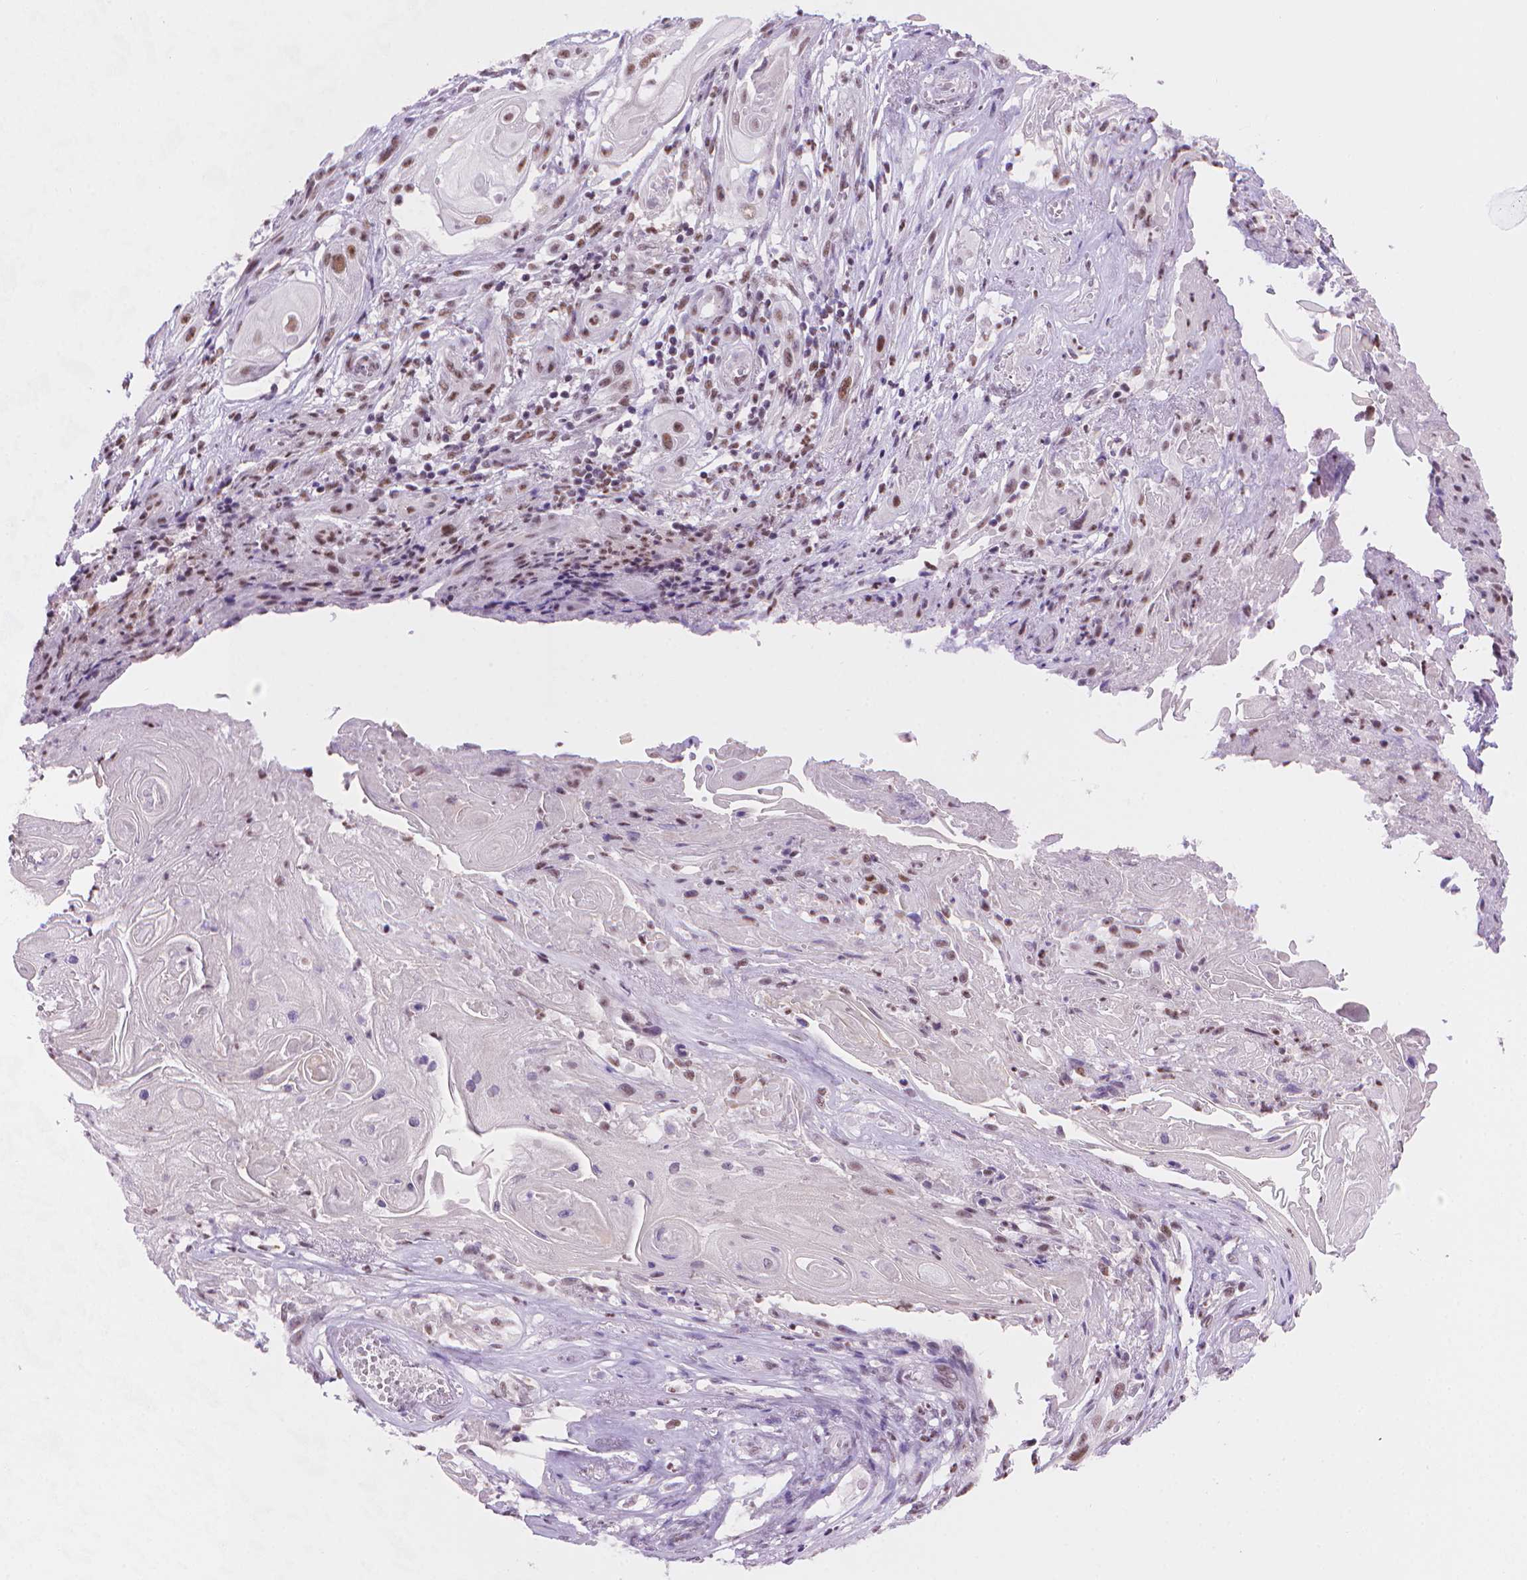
{"staining": {"intensity": "weak", "quantity": "25%-75%", "location": "nuclear"}, "tissue": "skin cancer", "cell_type": "Tumor cells", "image_type": "cancer", "snomed": [{"axis": "morphology", "description": "Squamous cell carcinoma, NOS"}, {"axis": "topography", "description": "Skin"}], "caption": "Human skin cancer stained with a brown dye reveals weak nuclear positive staining in approximately 25%-75% of tumor cells.", "gene": "UBN1", "patient": {"sex": "male", "age": 62}}